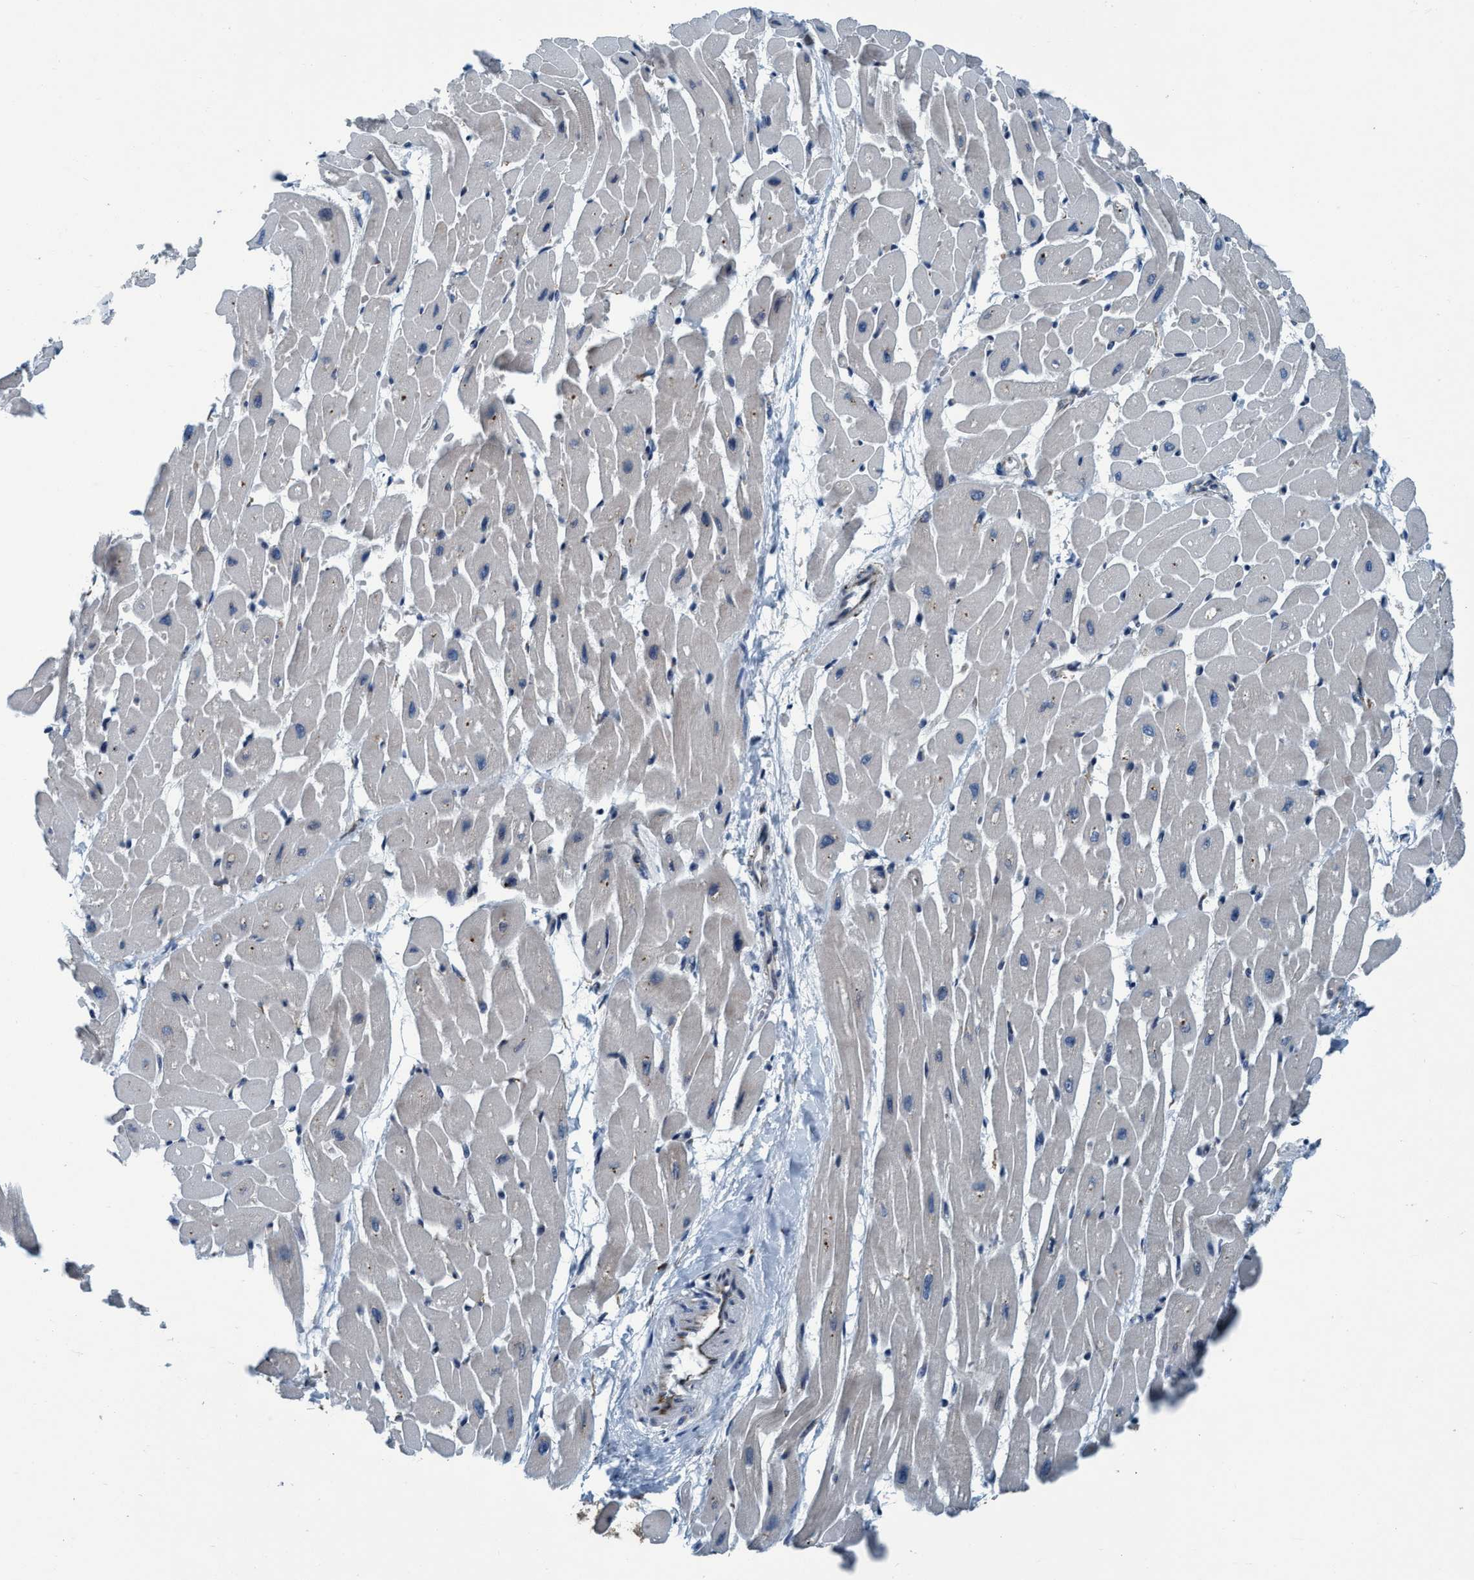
{"staining": {"intensity": "moderate", "quantity": "25%-75%", "location": "cytoplasmic/membranous"}, "tissue": "heart muscle", "cell_type": "Cardiomyocytes", "image_type": "normal", "snomed": [{"axis": "morphology", "description": "Normal tissue, NOS"}, {"axis": "topography", "description": "Heart"}], "caption": "Moderate cytoplasmic/membranous protein staining is present in about 25%-75% of cardiomyocytes in heart muscle. The staining was performed using DAB, with brown indicating positive protein expression. Nuclei are stained blue with hematoxylin.", "gene": "ARMC9", "patient": {"sex": "male", "age": 45}}